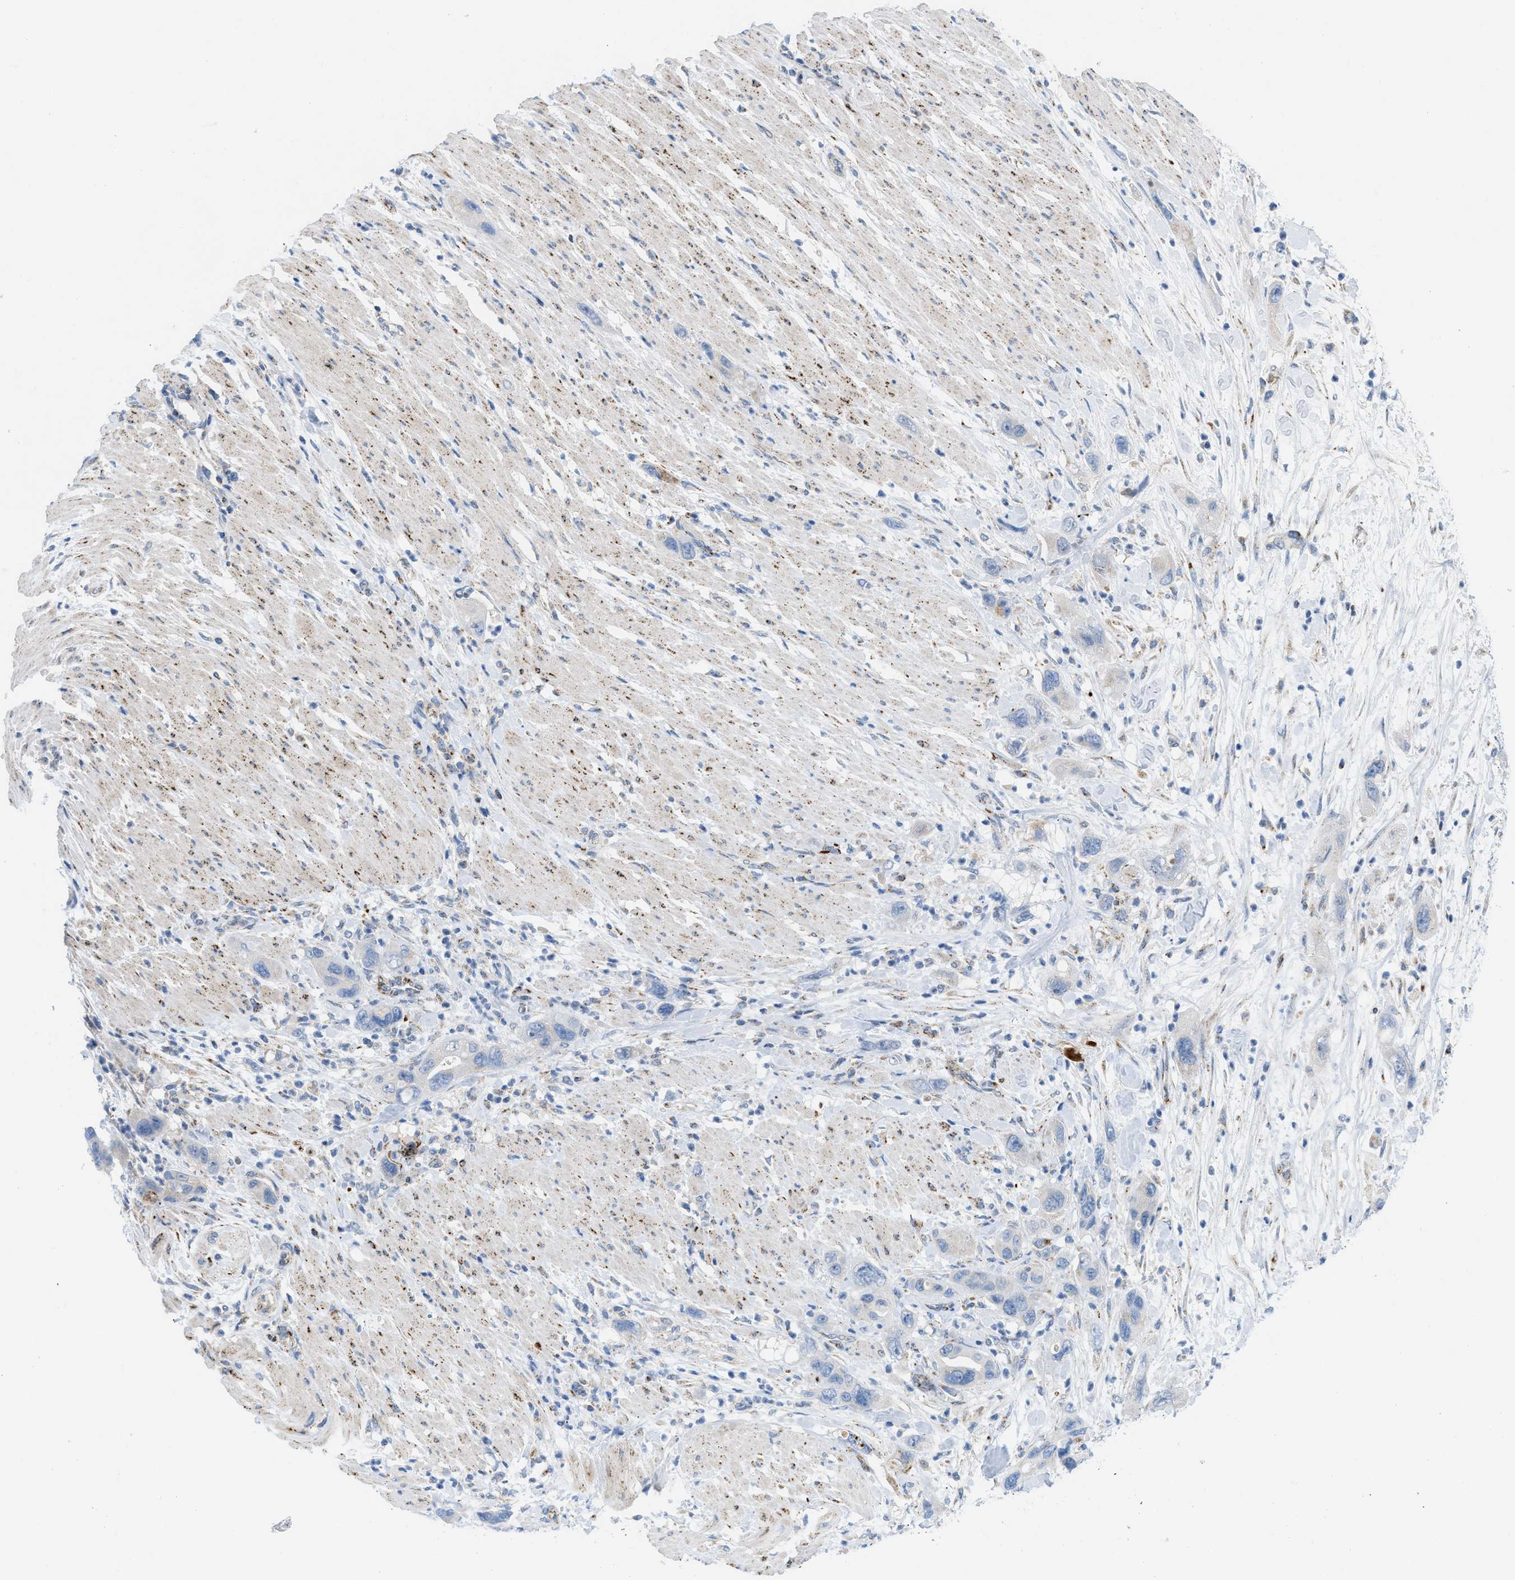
{"staining": {"intensity": "negative", "quantity": "none", "location": "none"}, "tissue": "pancreatic cancer", "cell_type": "Tumor cells", "image_type": "cancer", "snomed": [{"axis": "morphology", "description": "Normal tissue, NOS"}, {"axis": "morphology", "description": "Adenocarcinoma, NOS"}, {"axis": "topography", "description": "Pancreas"}], "caption": "This is a photomicrograph of IHC staining of adenocarcinoma (pancreatic), which shows no expression in tumor cells.", "gene": "RBBP9", "patient": {"sex": "female", "age": 71}}